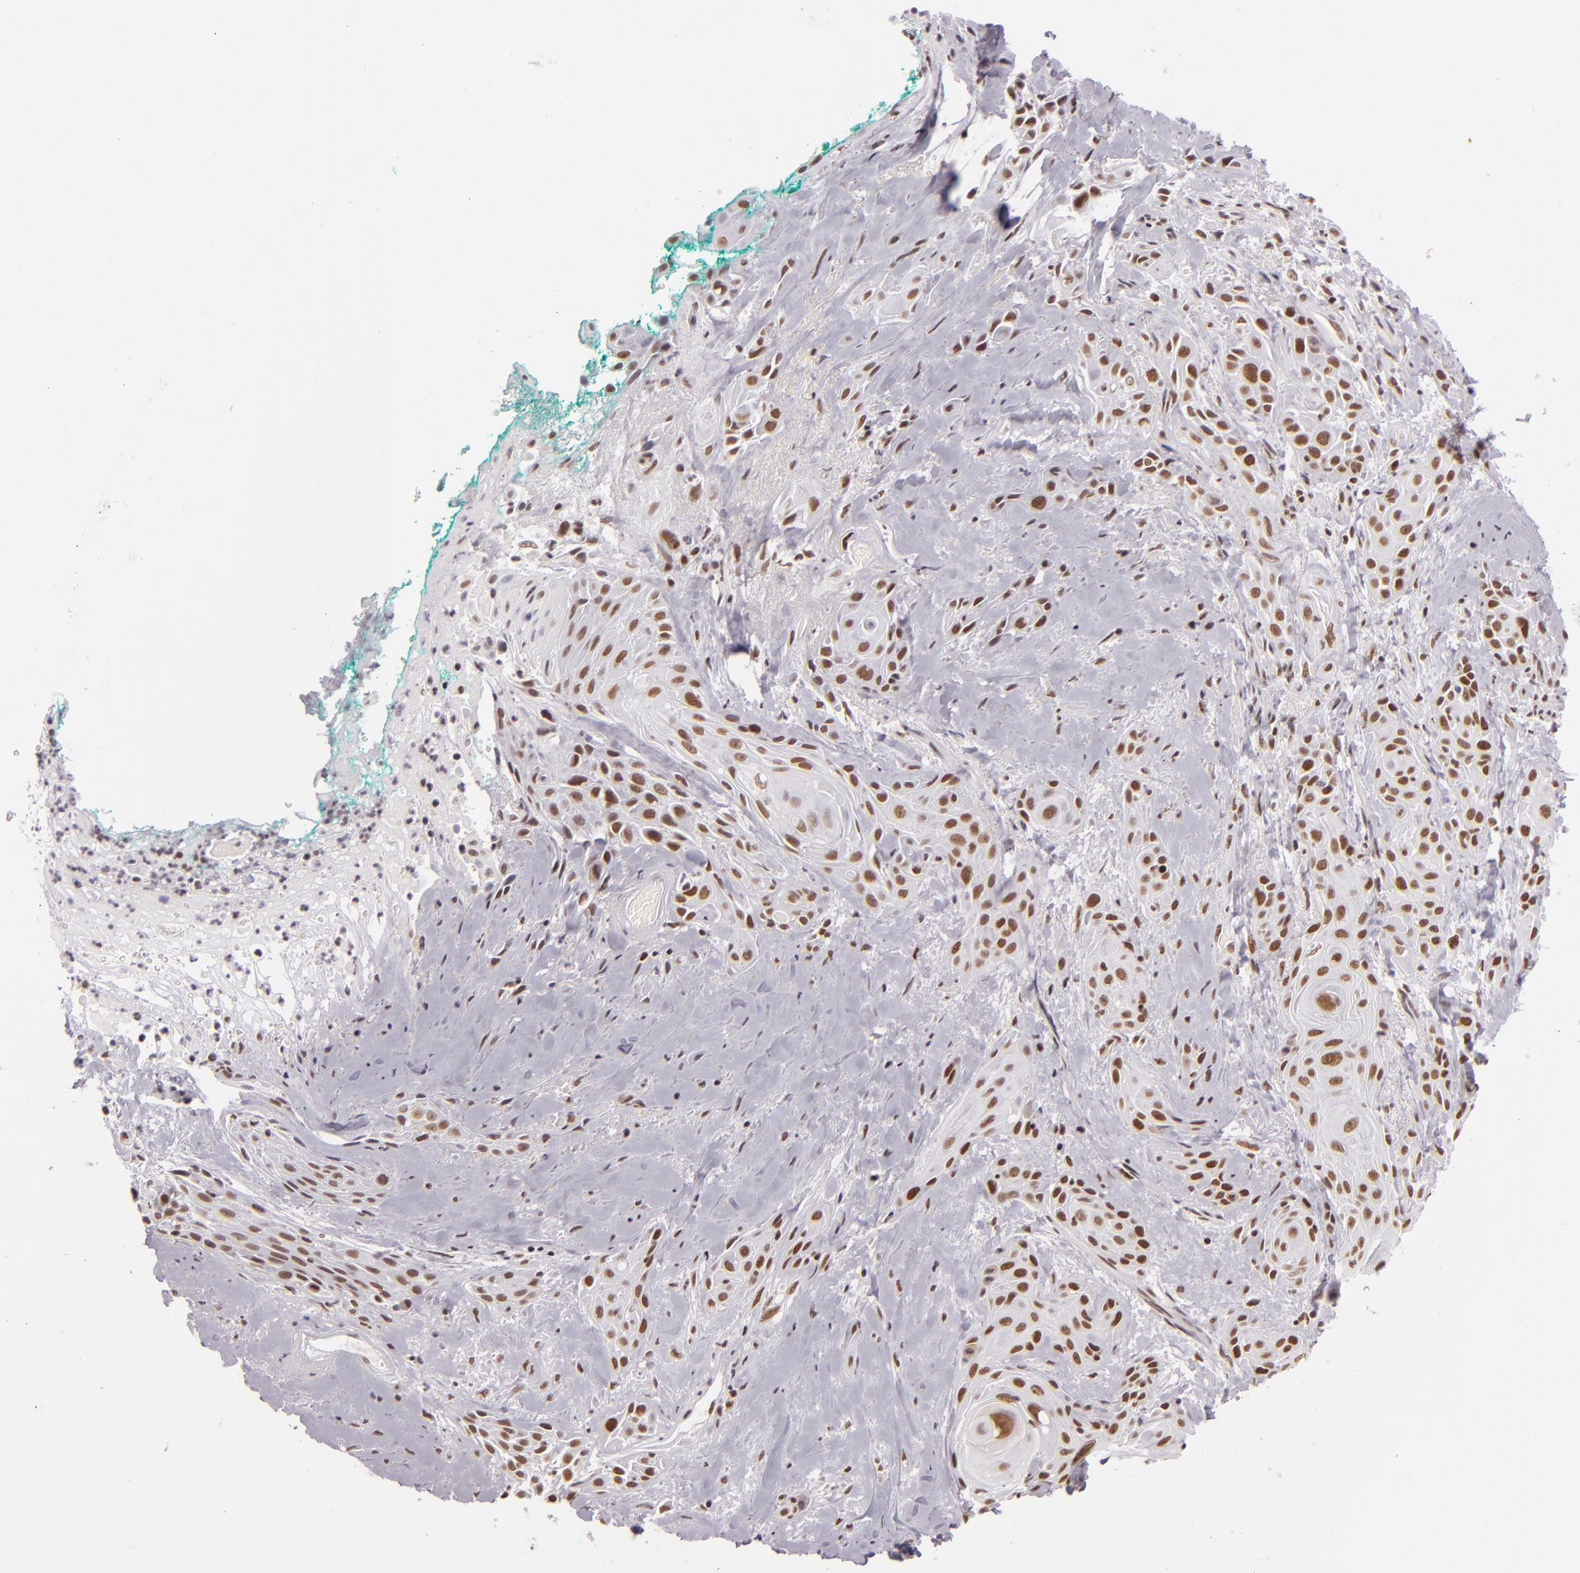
{"staining": {"intensity": "moderate", "quantity": ">75%", "location": "nuclear"}, "tissue": "skin cancer", "cell_type": "Tumor cells", "image_type": "cancer", "snomed": [{"axis": "morphology", "description": "Squamous cell carcinoma, NOS"}, {"axis": "topography", "description": "Skin"}, {"axis": "topography", "description": "Anal"}], "caption": "Tumor cells show medium levels of moderate nuclear positivity in approximately >75% of cells in human skin squamous cell carcinoma.", "gene": "BRD8", "patient": {"sex": "male", "age": 64}}